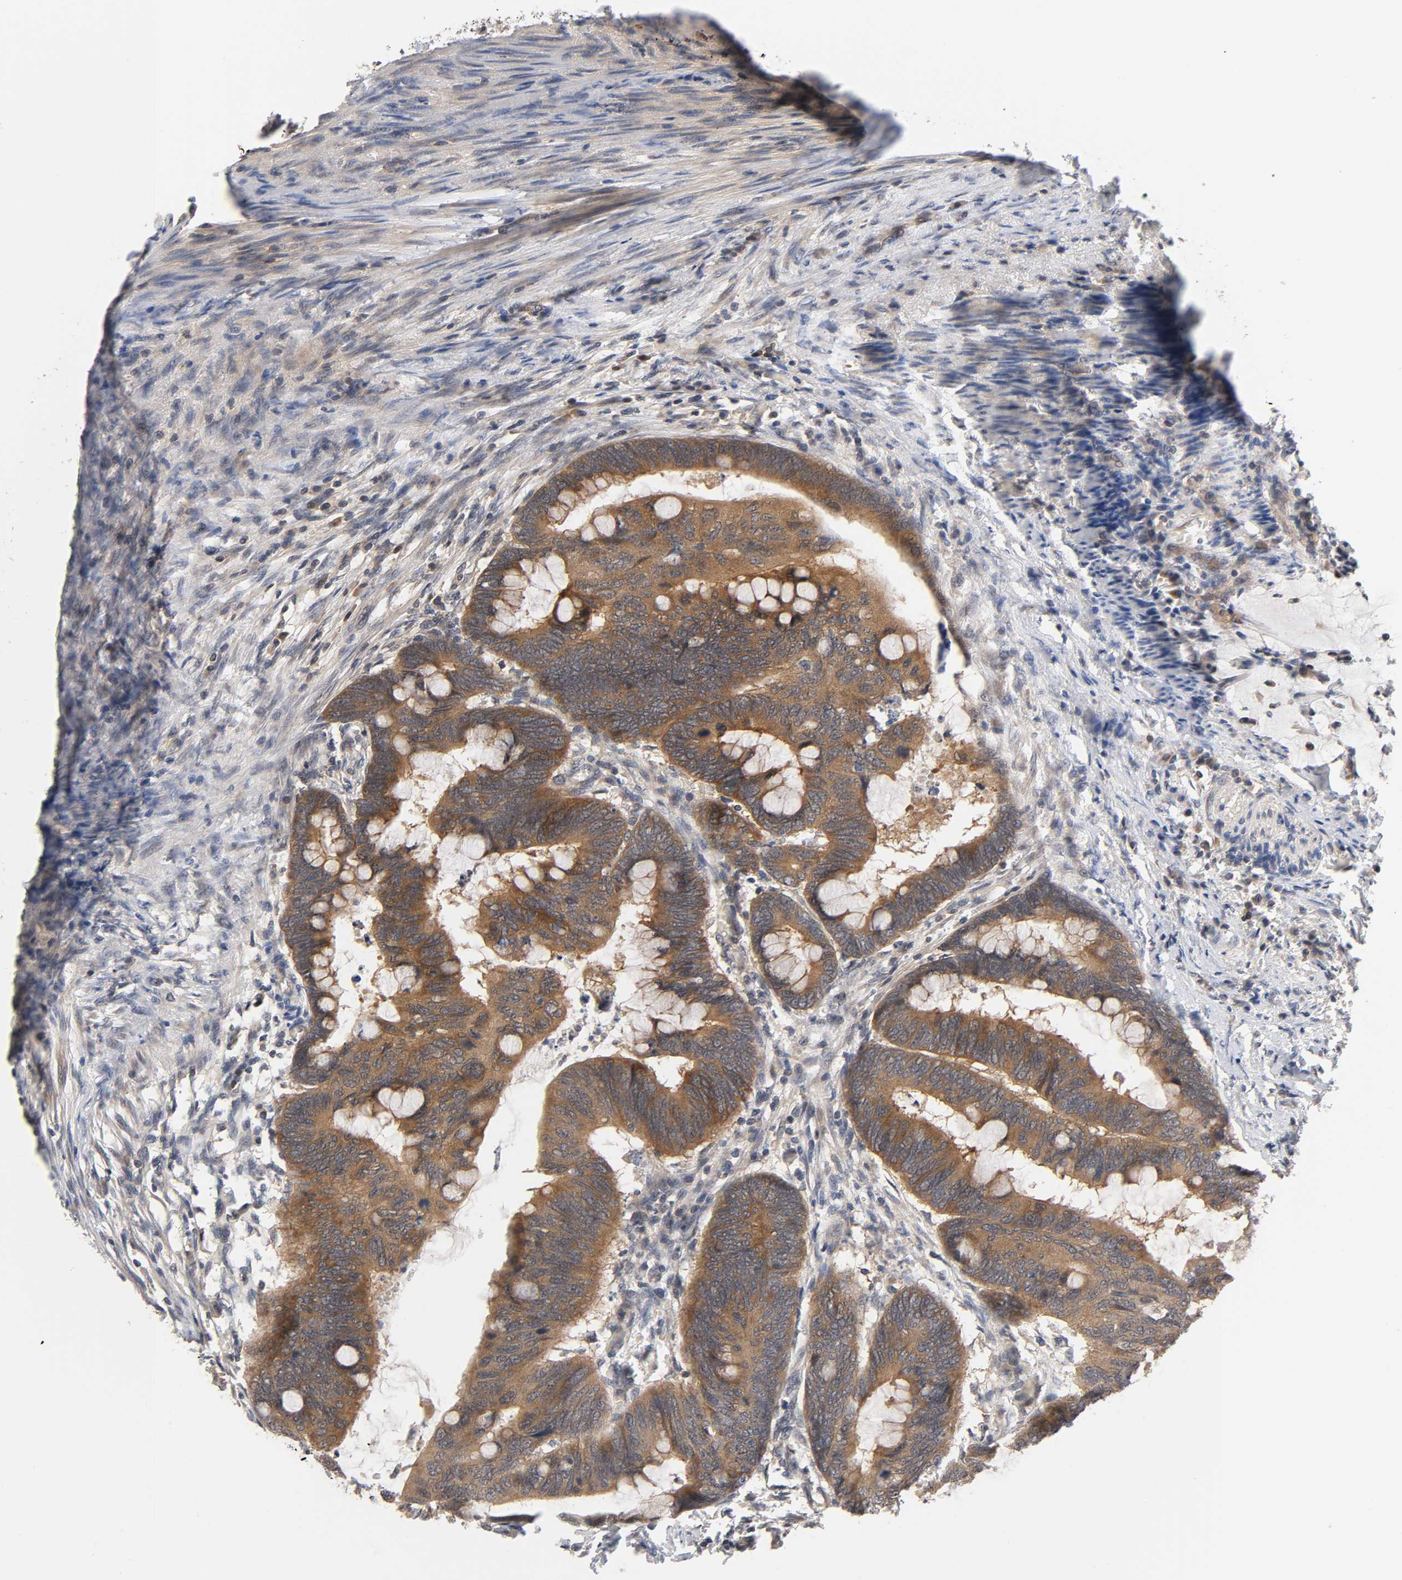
{"staining": {"intensity": "moderate", "quantity": ">75%", "location": "cytoplasmic/membranous"}, "tissue": "colorectal cancer", "cell_type": "Tumor cells", "image_type": "cancer", "snomed": [{"axis": "morphology", "description": "Normal tissue, NOS"}, {"axis": "morphology", "description": "Adenocarcinoma, NOS"}, {"axis": "topography", "description": "Rectum"}, {"axis": "topography", "description": "Peripheral nerve tissue"}], "caption": "Human adenocarcinoma (colorectal) stained for a protein (brown) shows moderate cytoplasmic/membranous positive staining in approximately >75% of tumor cells.", "gene": "PRKAB1", "patient": {"sex": "male", "age": 92}}